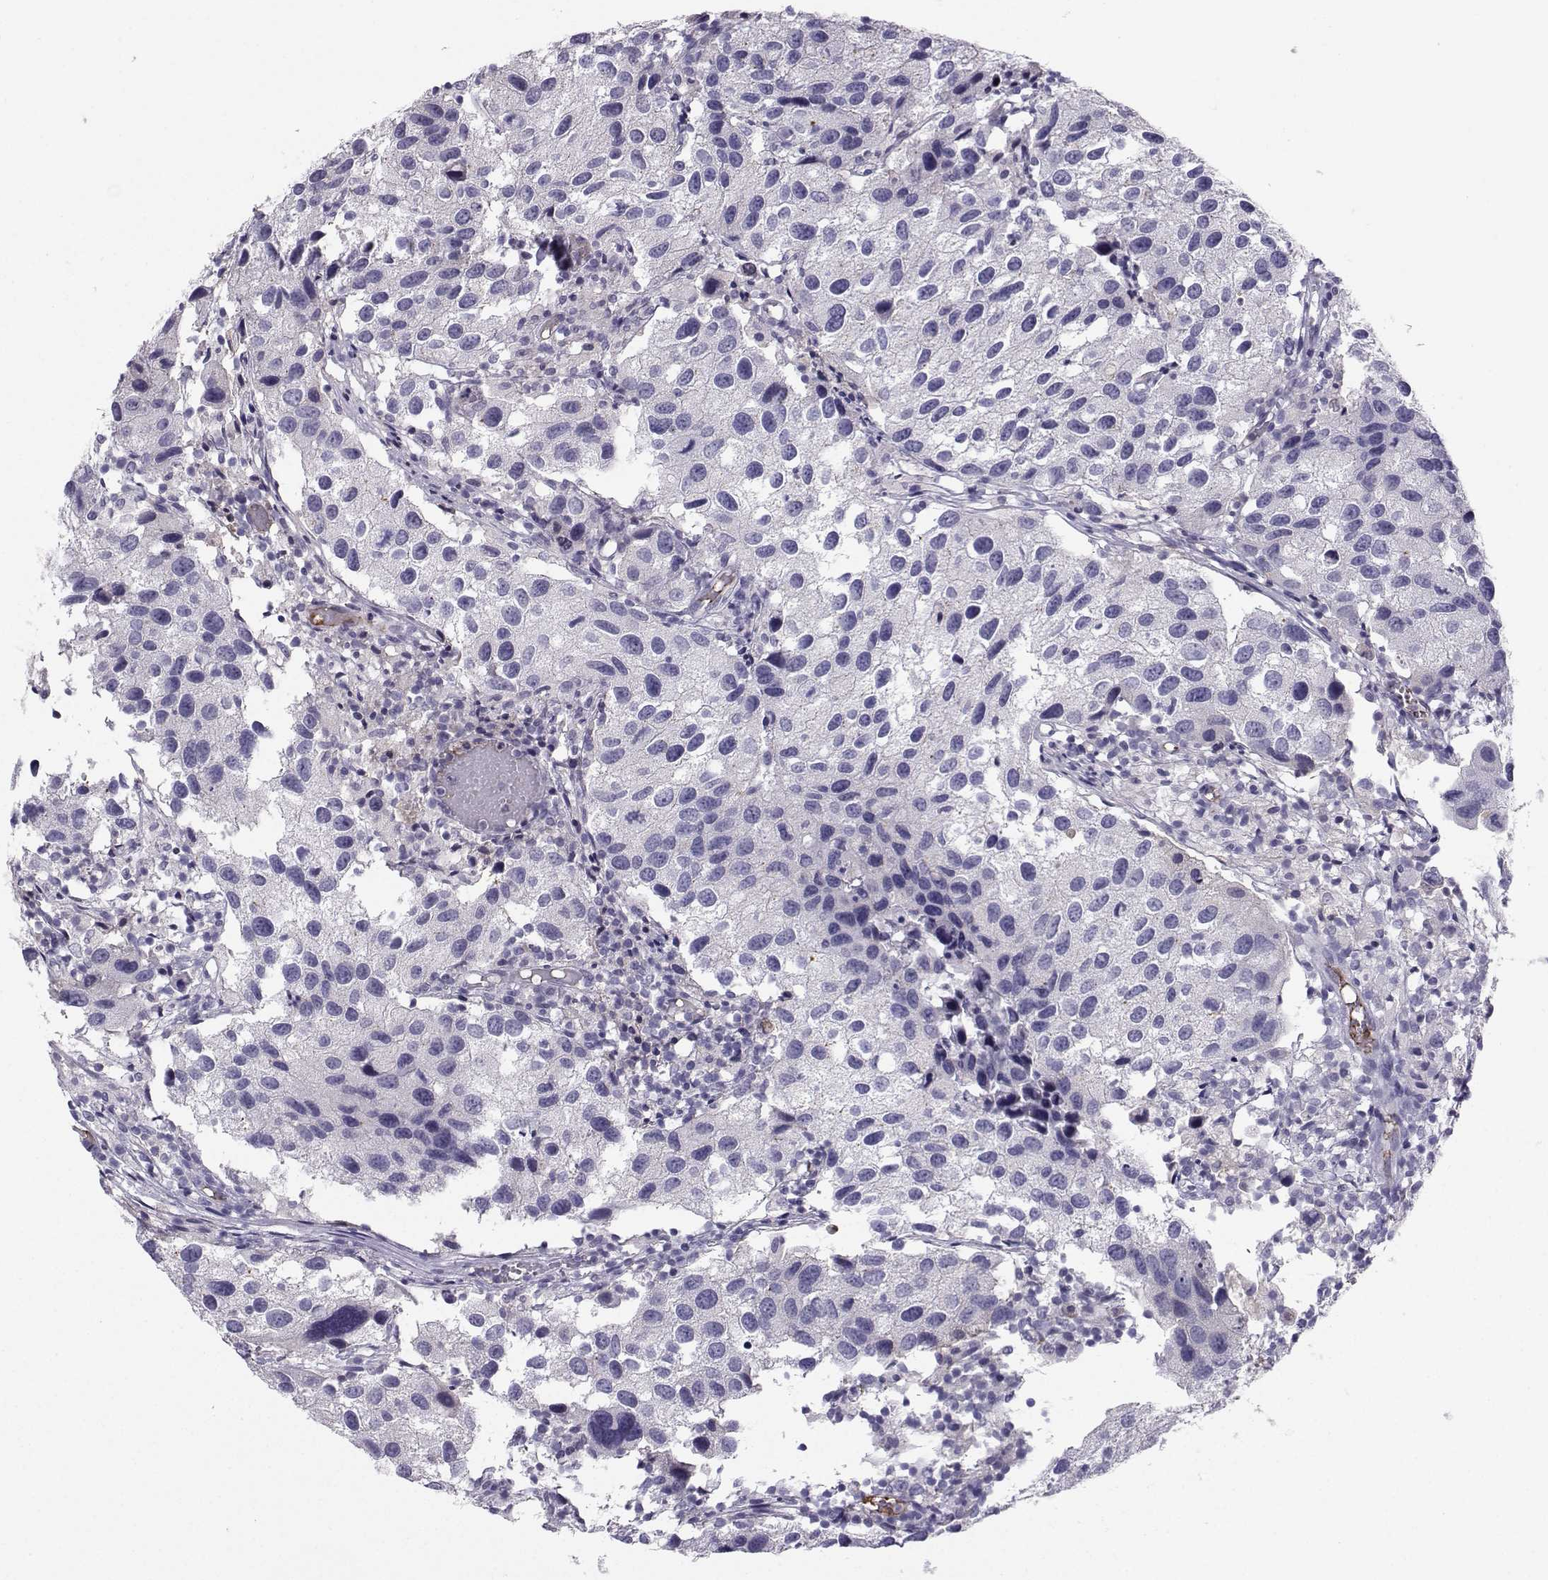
{"staining": {"intensity": "negative", "quantity": "none", "location": "none"}, "tissue": "urothelial cancer", "cell_type": "Tumor cells", "image_type": "cancer", "snomed": [{"axis": "morphology", "description": "Urothelial carcinoma, High grade"}, {"axis": "topography", "description": "Urinary bladder"}], "caption": "High magnification brightfield microscopy of urothelial cancer stained with DAB (3,3'-diaminobenzidine) (brown) and counterstained with hematoxylin (blue): tumor cells show no significant staining. Brightfield microscopy of immunohistochemistry (IHC) stained with DAB (brown) and hematoxylin (blue), captured at high magnification.", "gene": "LHX1", "patient": {"sex": "male", "age": 79}}